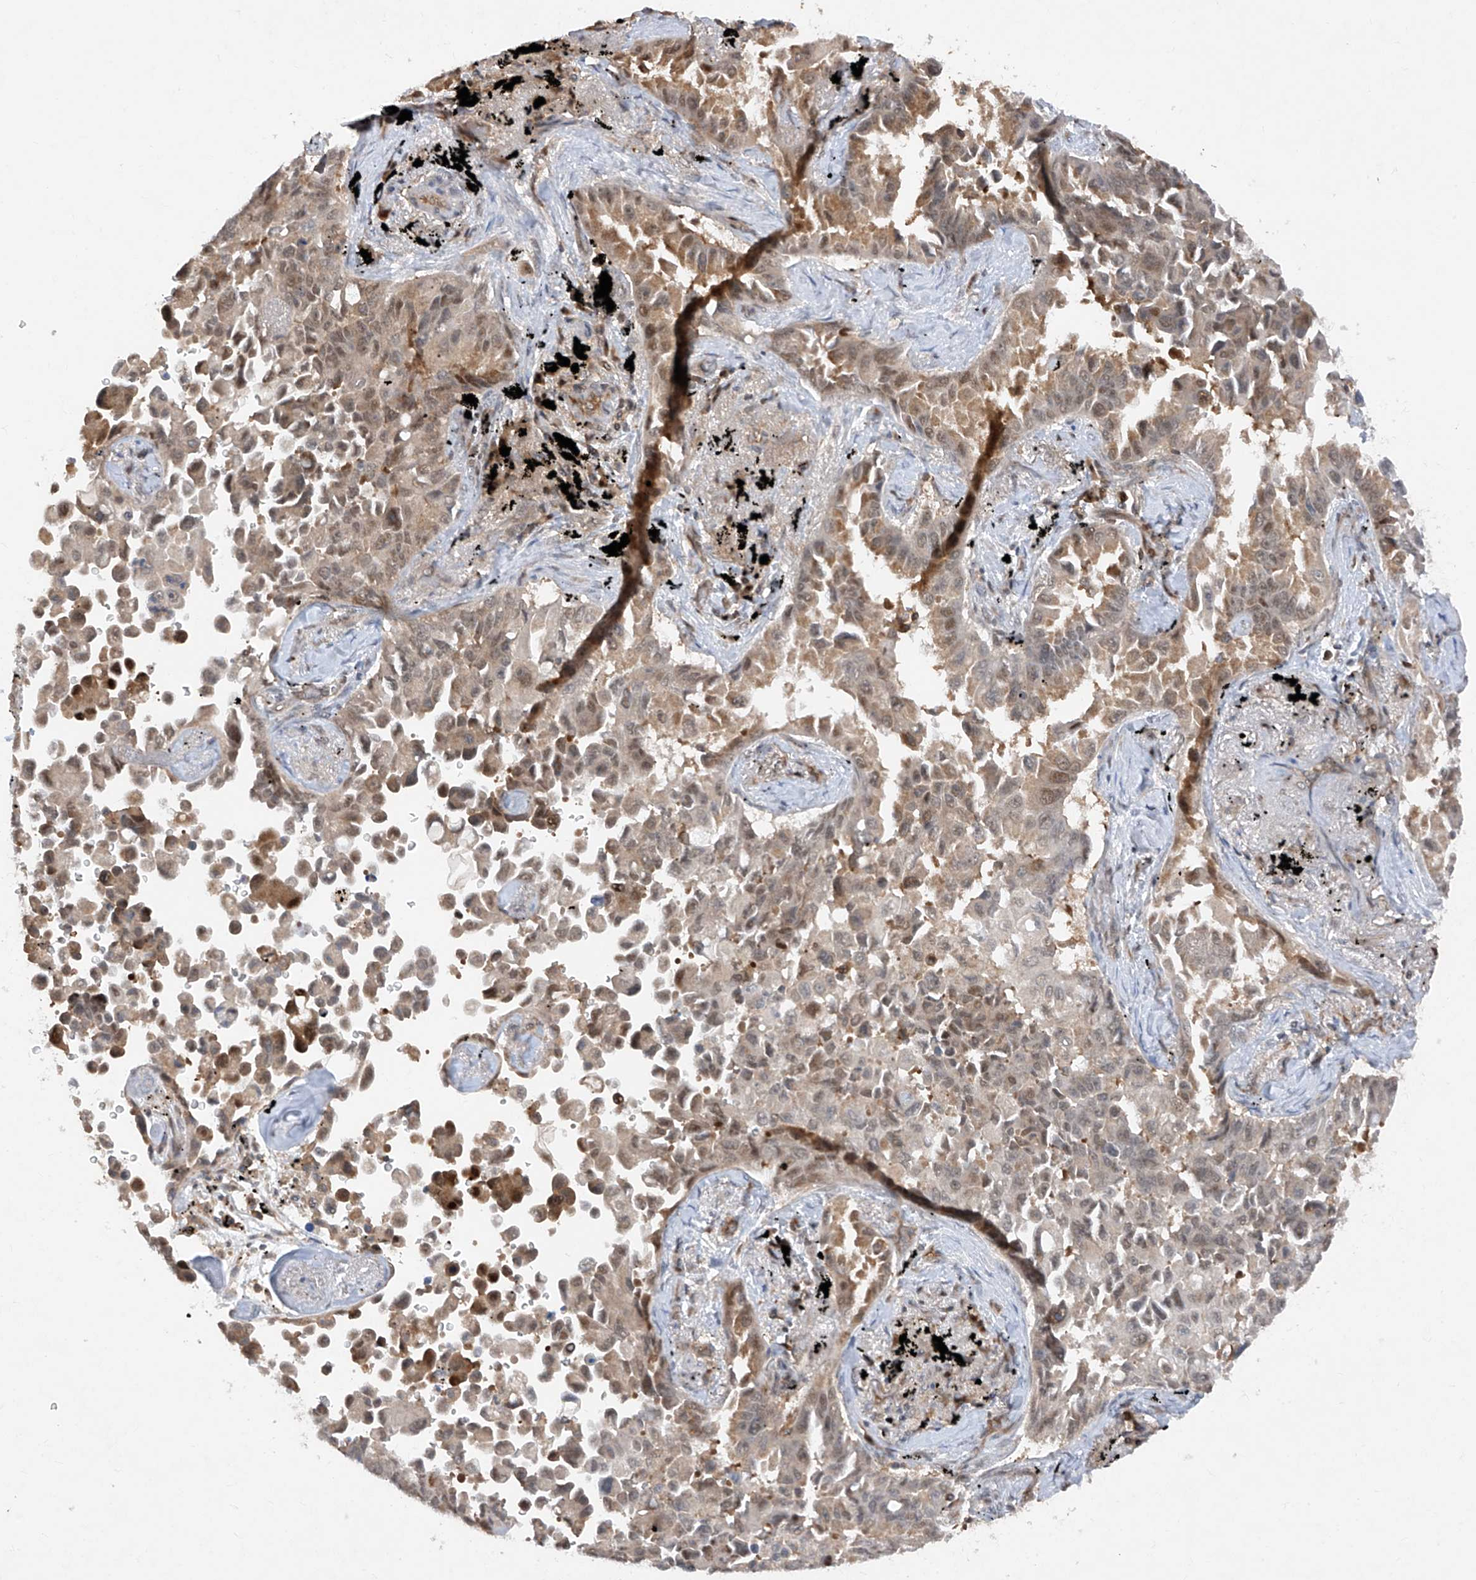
{"staining": {"intensity": "moderate", "quantity": "25%-75%", "location": "cytoplasmic/membranous,nuclear"}, "tissue": "lung cancer", "cell_type": "Tumor cells", "image_type": "cancer", "snomed": [{"axis": "morphology", "description": "Adenocarcinoma, NOS"}, {"axis": "topography", "description": "Lung"}], "caption": "Lung cancer (adenocarcinoma) stained with immunohistochemistry (IHC) displays moderate cytoplasmic/membranous and nuclear positivity in about 25%-75% of tumor cells.", "gene": "ZNF358", "patient": {"sex": "female", "age": 67}}